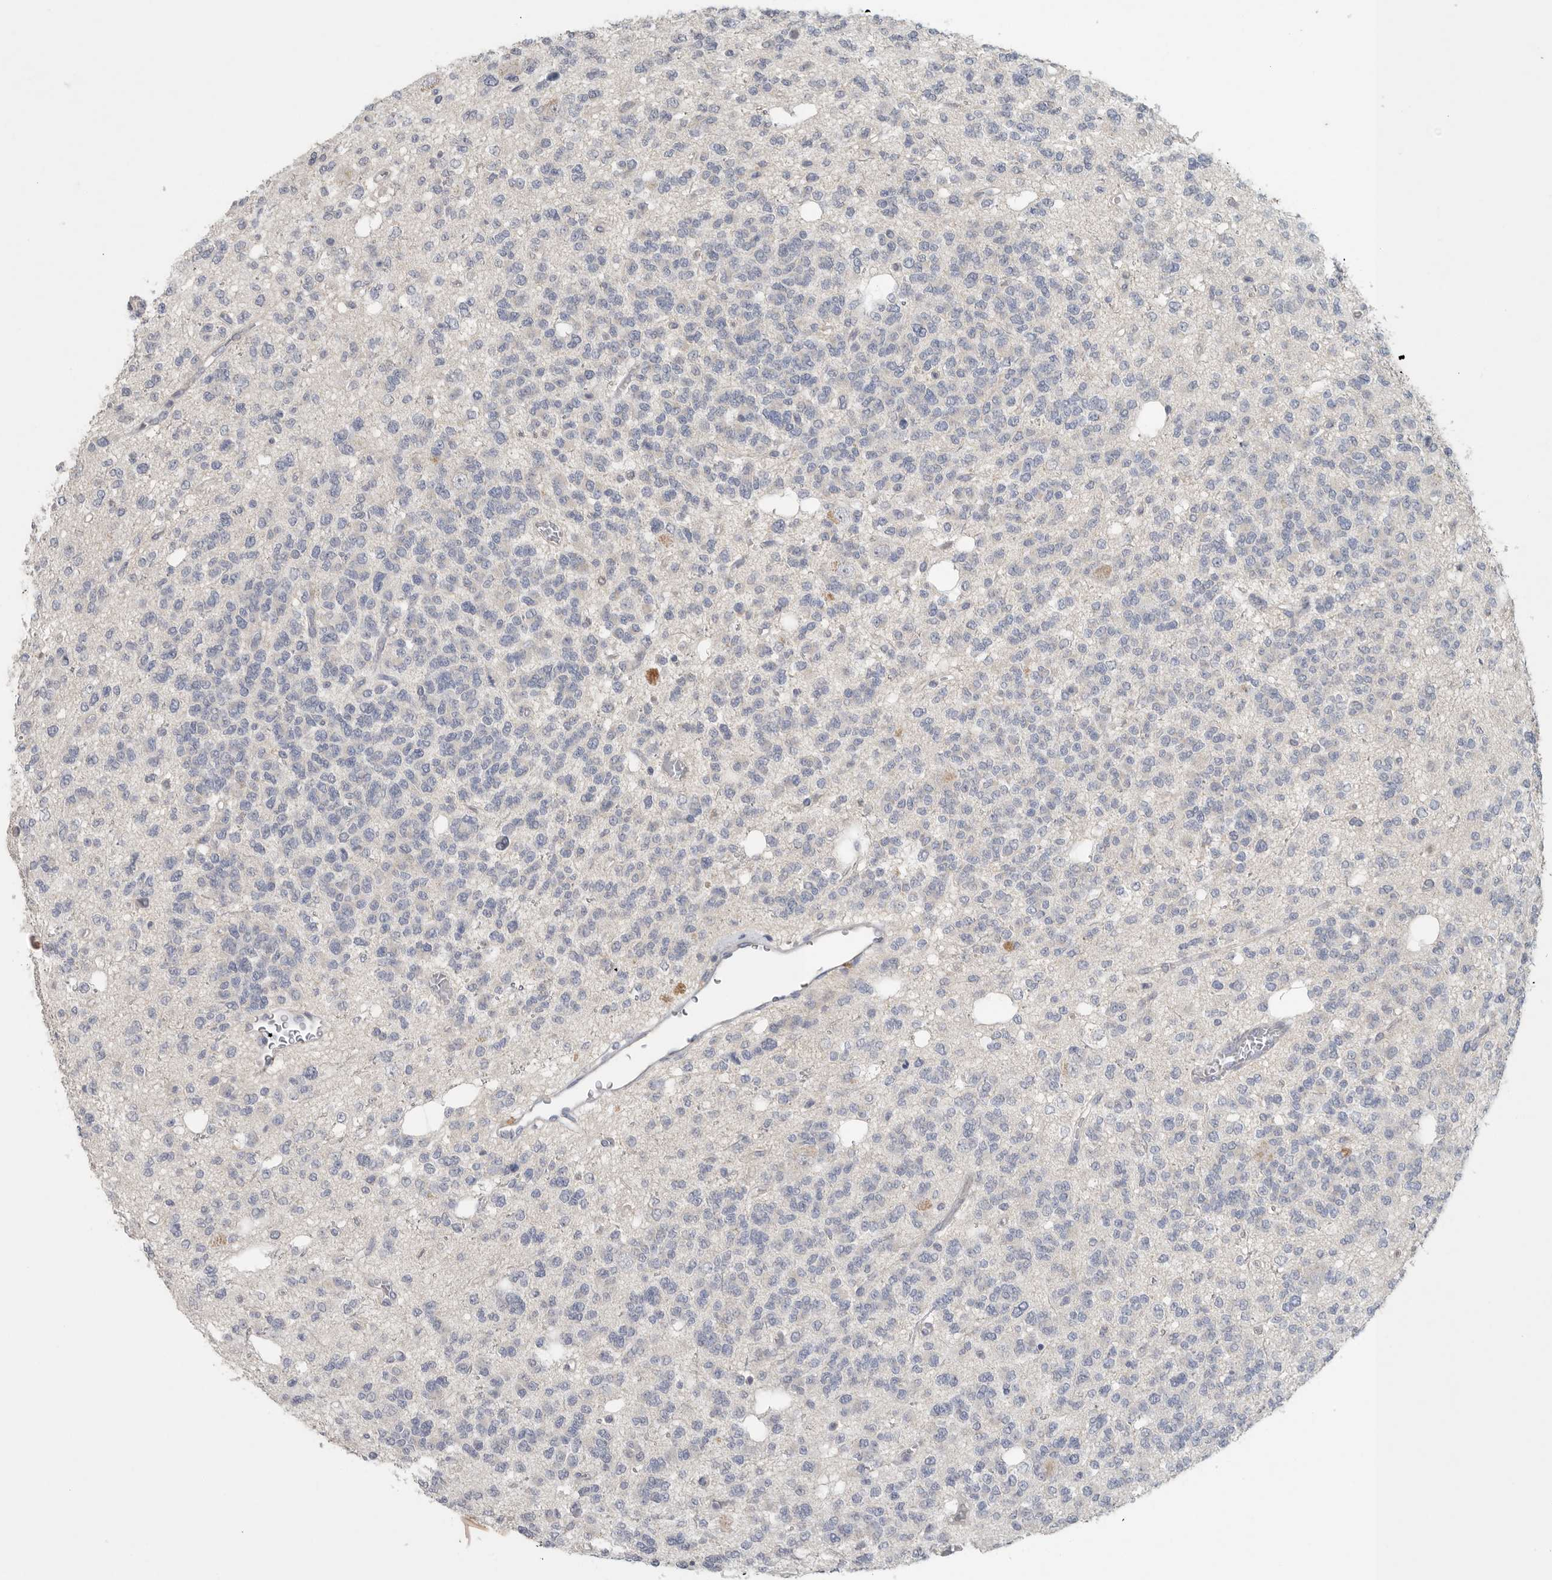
{"staining": {"intensity": "negative", "quantity": "none", "location": "none"}, "tissue": "glioma", "cell_type": "Tumor cells", "image_type": "cancer", "snomed": [{"axis": "morphology", "description": "Glioma, malignant, Low grade"}, {"axis": "topography", "description": "Brain"}], "caption": "High power microscopy photomicrograph of an IHC histopathology image of glioma, revealing no significant staining in tumor cells. The staining is performed using DAB (3,3'-diaminobenzidine) brown chromogen with nuclei counter-stained in using hematoxylin.", "gene": "REG4", "patient": {"sex": "male", "age": 38}}